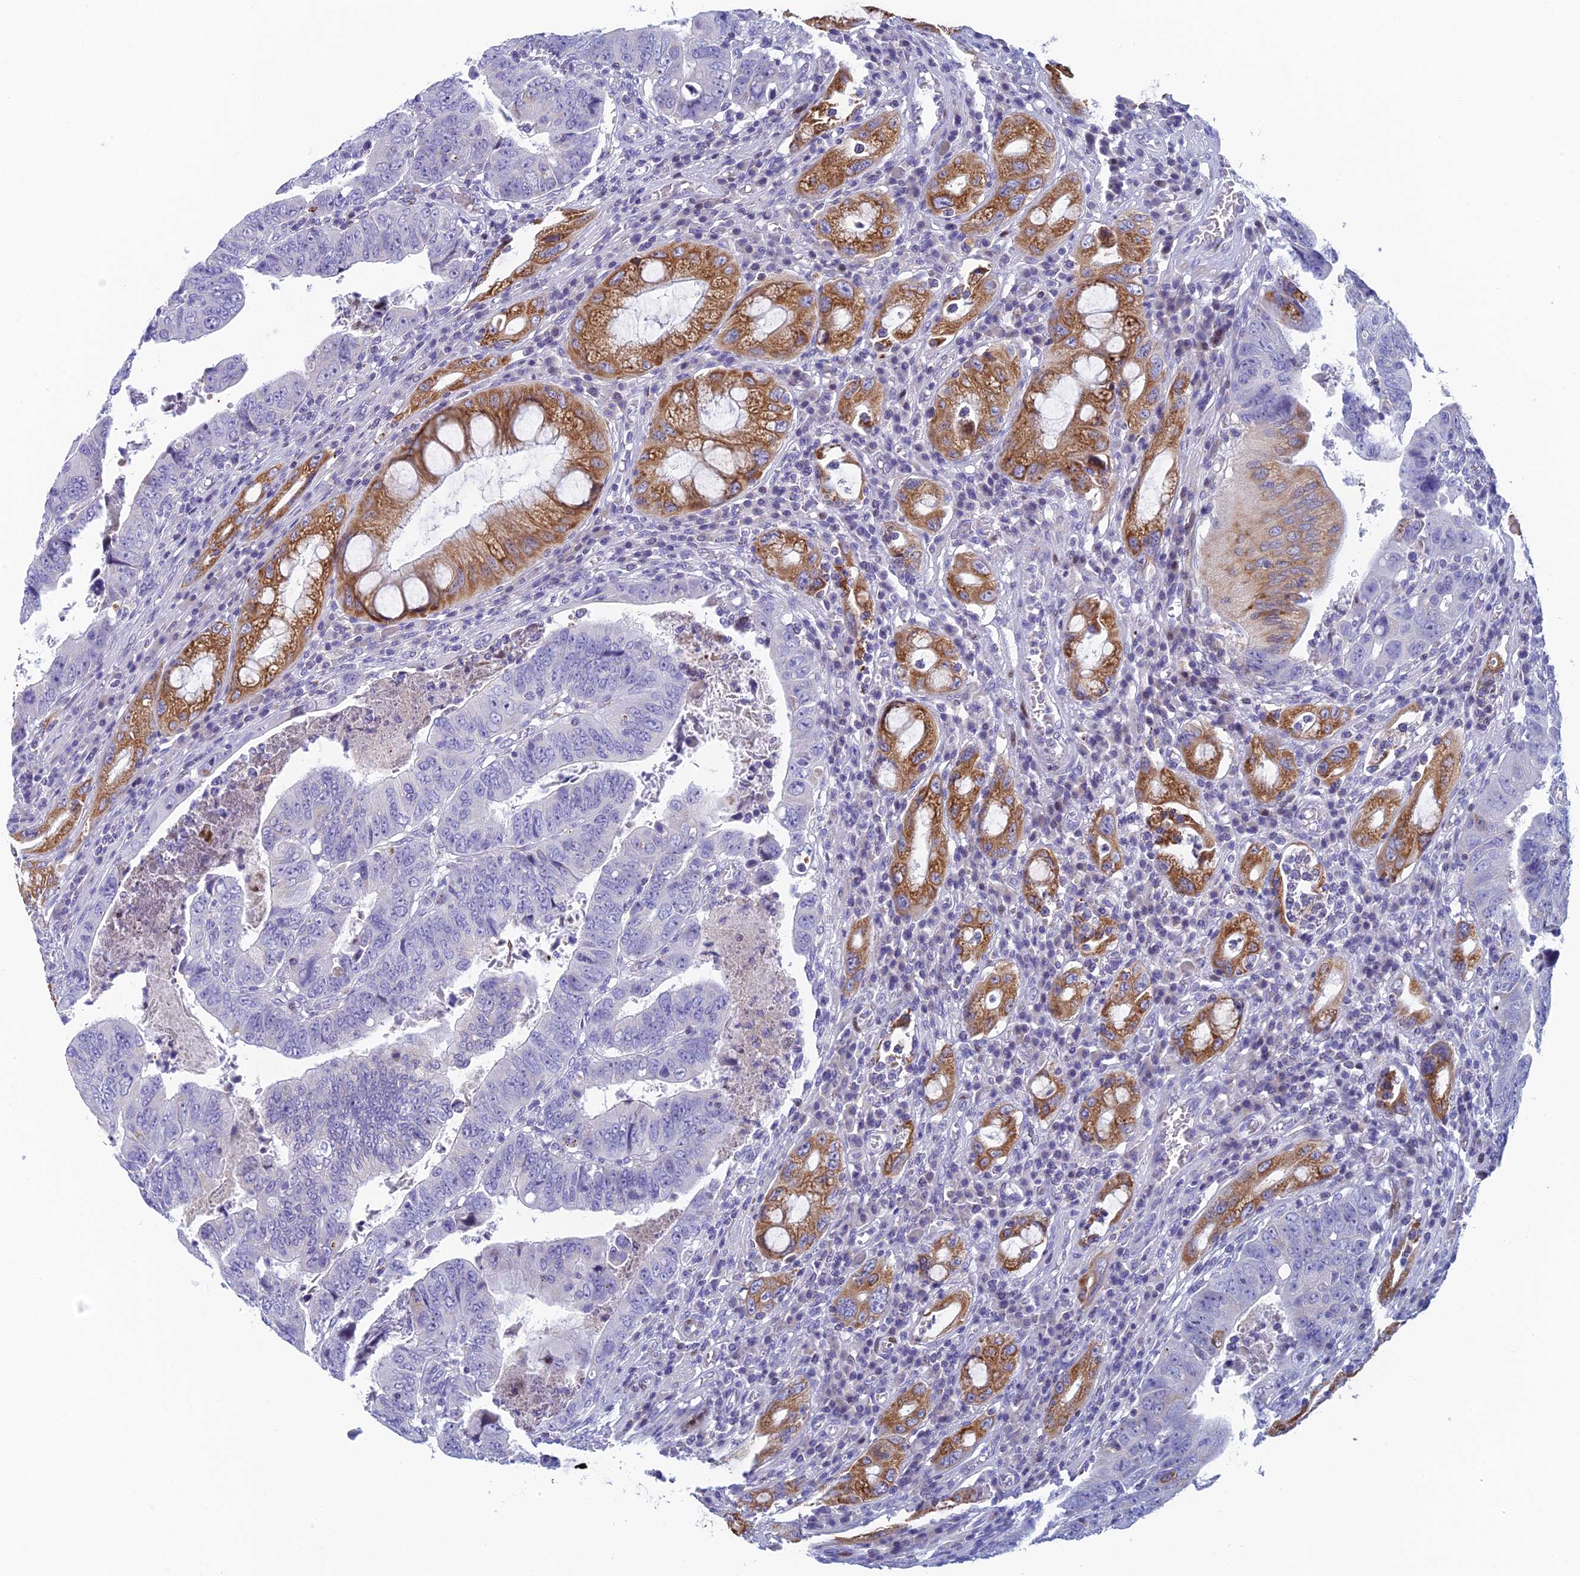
{"staining": {"intensity": "moderate", "quantity": "<25%", "location": "cytoplasmic/membranous"}, "tissue": "colorectal cancer", "cell_type": "Tumor cells", "image_type": "cancer", "snomed": [{"axis": "morphology", "description": "Normal tissue, NOS"}, {"axis": "morphology", "description": "Adenocarcinoma, NOS"}, {"axis": "topography", "description": "Rectum"}], "caption": "Human colorectal cancer (adenocarcinoma) stained for a protein (brown) displays moderate cytoplasmic/membranous positive positivity in about <25% of tumor cells.", "gene": "REXO5", "patient": {"sex": "female", "age": 65}}